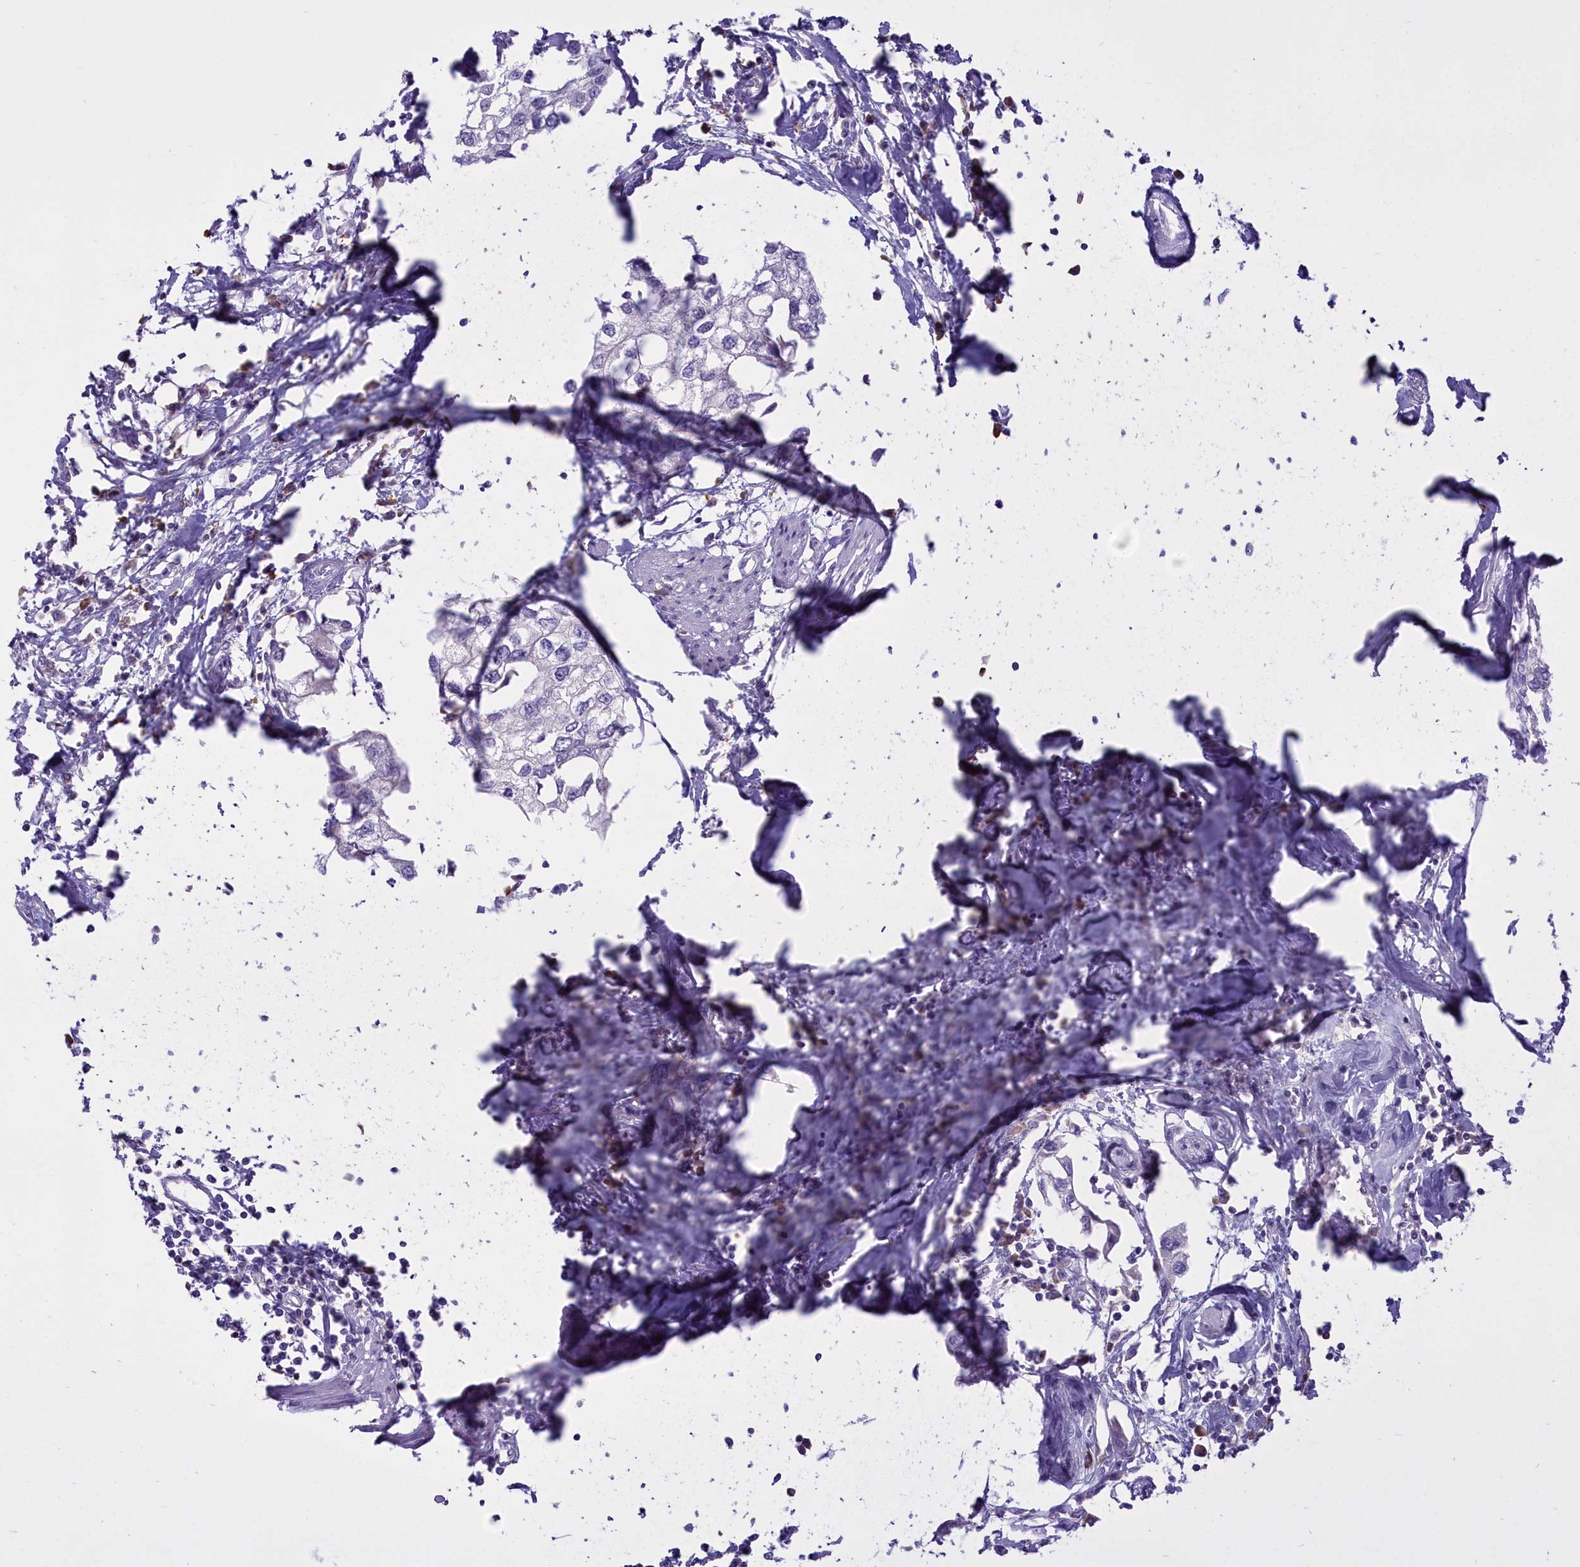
{"staining": {"intensity": "negative", "quantity": "none", "location": "none"}, "tissue": "urothelial cancer", "cell_type": "Tumor cells", "image_type": "cancer", "snomed": [{"axis": "morphology", "description": "Urothelial carcinoma, High grade"}, {"axis": "topography", "description": "Urinary bladder"}], "caption": "Protein analysis of urothelial cancer demonstrates no significant expression in tumor cells. (Stains: DAB (3,3'-diaminobenzidine) immunohistochemistry with hematoxylin counter stain, Microscopy: brightfield microscopy at high magnification).", "gene": "CD5", "patient": {"sex": "male", "age": 64}}